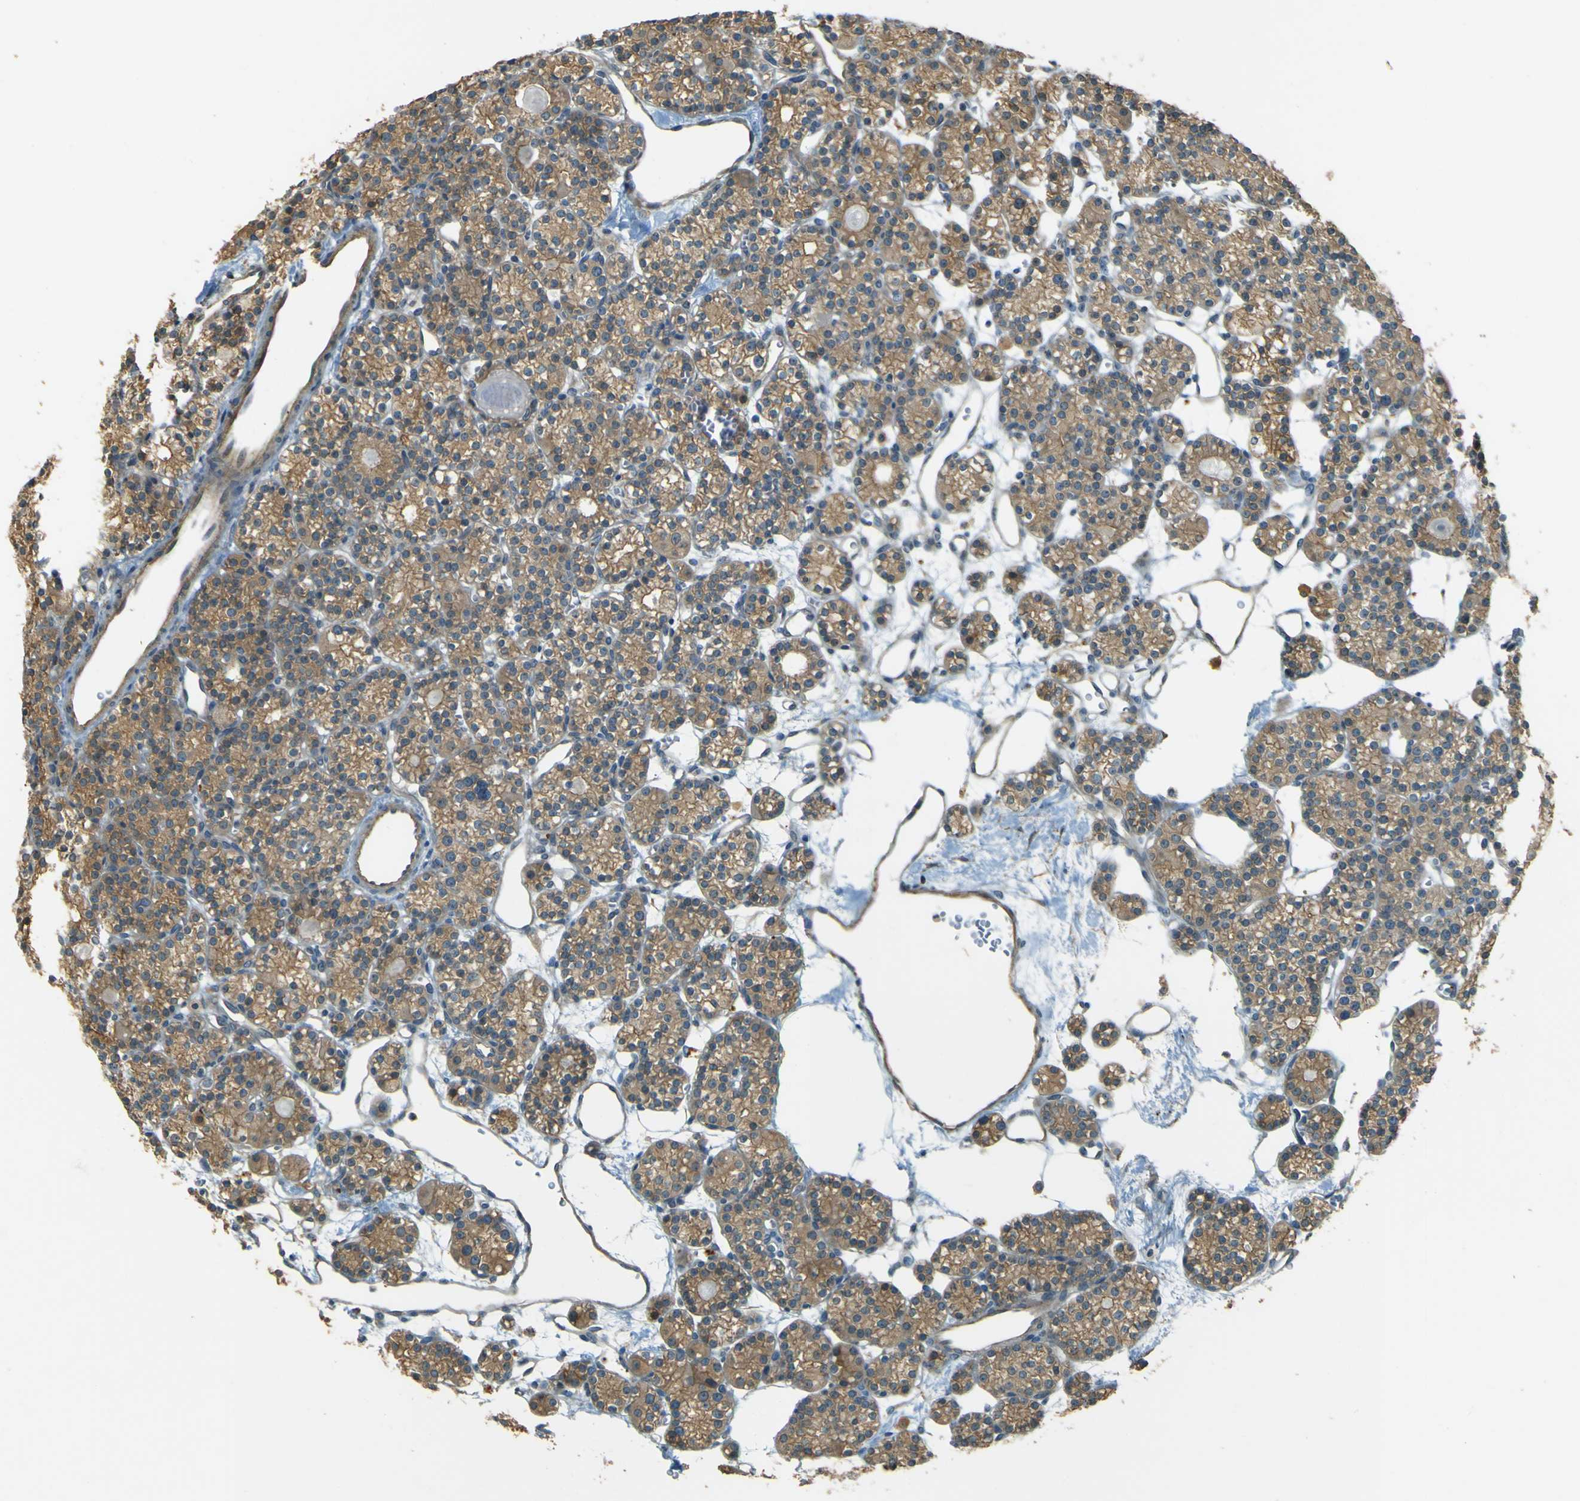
{"staining": {"intensity": "moderate", "quantity": ">75%", "location": "cytoplasmic/membranous"}, "tissue": "parathyroid gland", "cell_type": "Glandular cells", "image_type": "normal", "snomed": [{"axis": "morphology", "description": "Normal tissue, NOS"}, {"axis": "topography", "description": "Parathyroid gland"}], "caption": "IHC (DAB) staining of unremarkable human parathyroid gland displays moderate cytoplasmic/membranous protein staining in approximately >75% of glandular cells. (DAB (3,3'-diaminobenzidine) IHC with brightfield microscopy, high magnification).", "gene": "NEXN", "patient": {"sex": "female", "age": 64}}